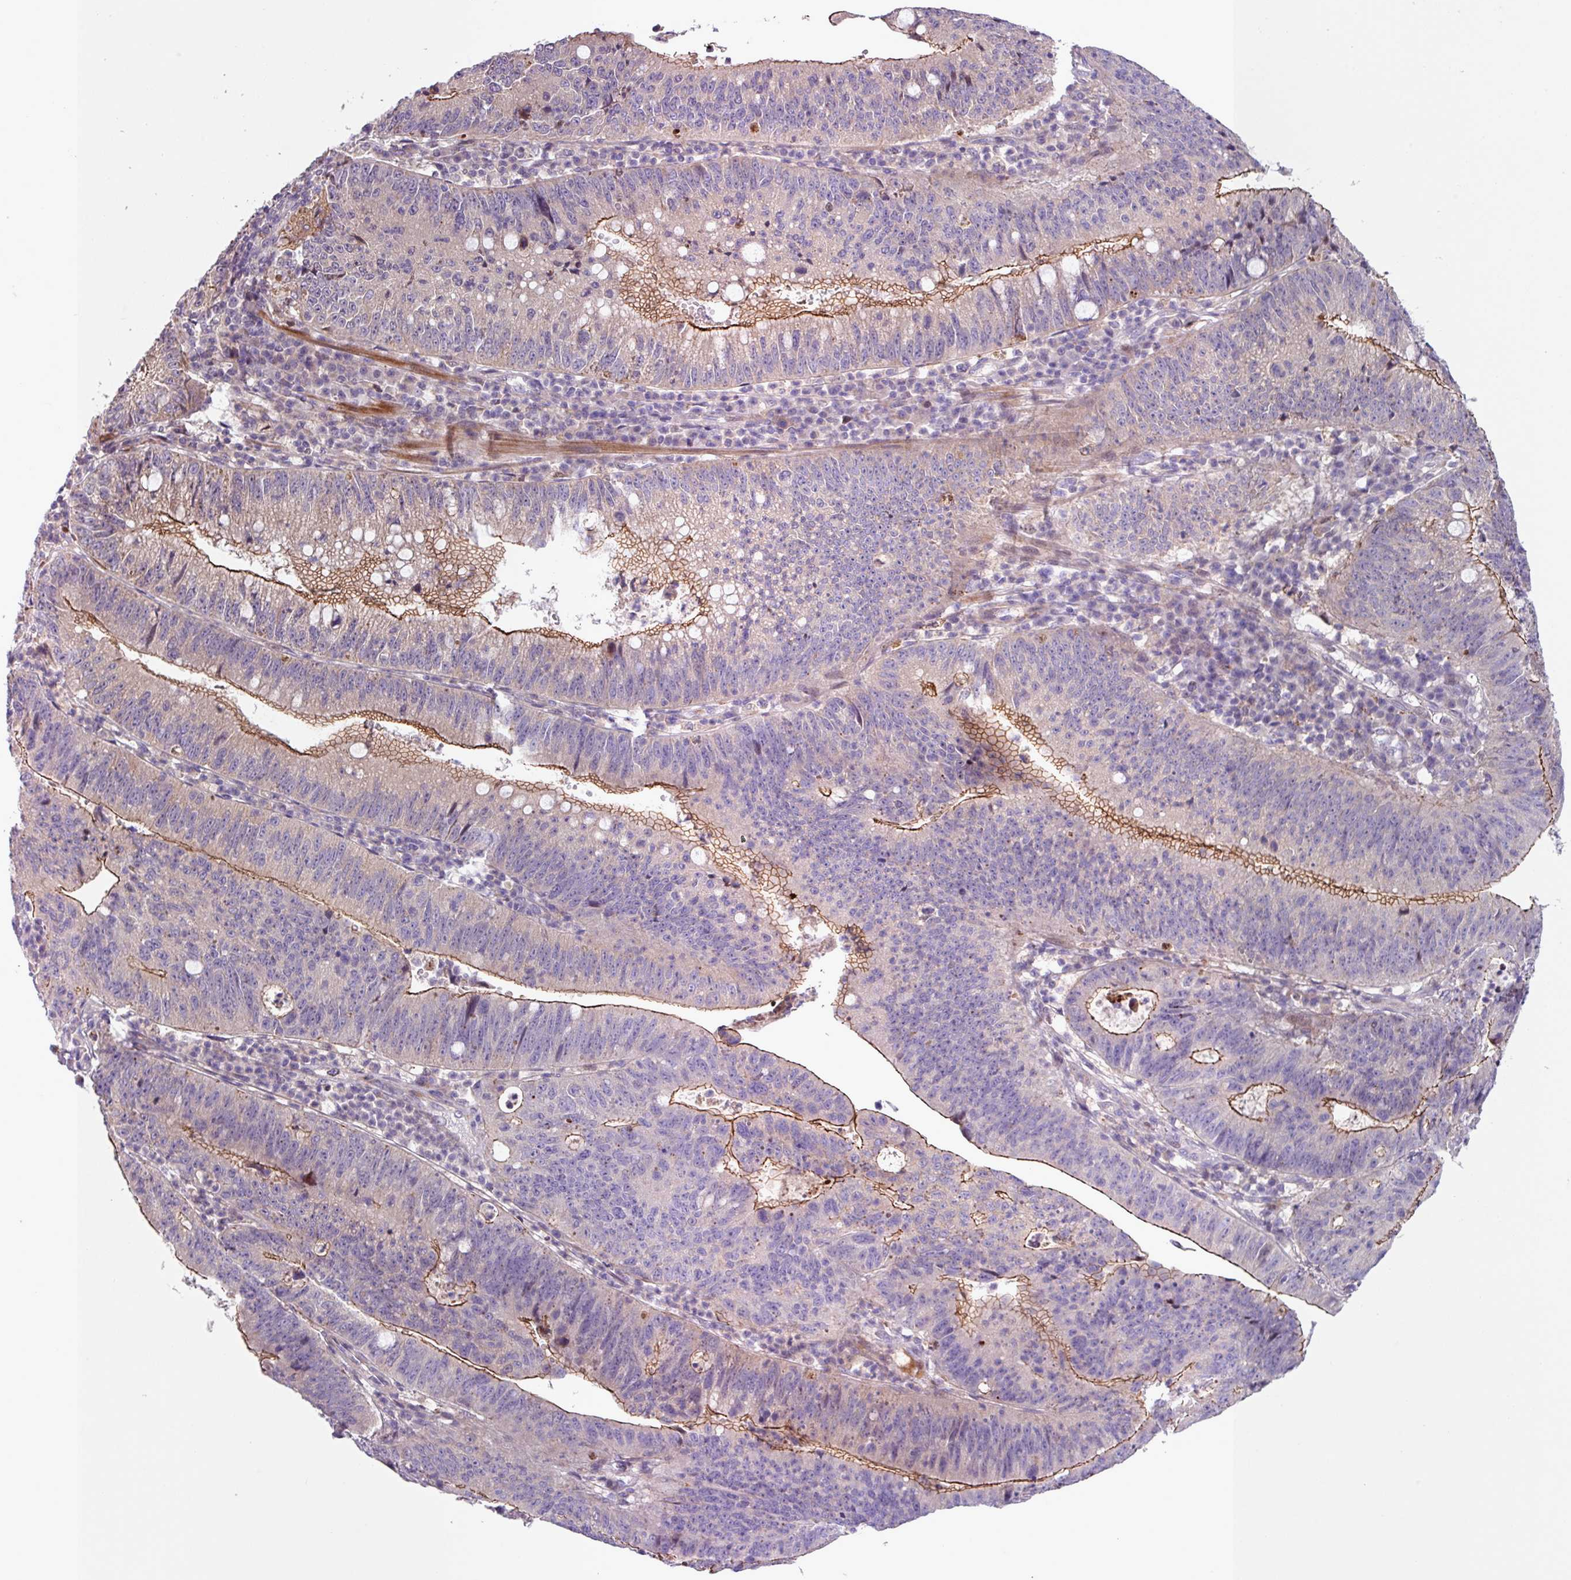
{"staining": {"intensity": "moderate", "quantity": "<25%", "location": "cytoplasmic/membranous"}, "tissue": "stomach cancer", "cell_type": "Tumor cells", "image_type": "cancer", "snomed": [{"axis": "morphology", "description": "Adenocarcinoma, NOS"}, {"axis": "topography", "description": "Stomach"}], "caption": "IHC micrograph of adenocarcinoma (stomach) stained for a protein (brown), which demonstrates low levels of moderate cytoplasmic/membranous staining in approximately <25% of tumor cells.", "gene": "IQCJ", "patient": {"sex": "male", "age": 59}}